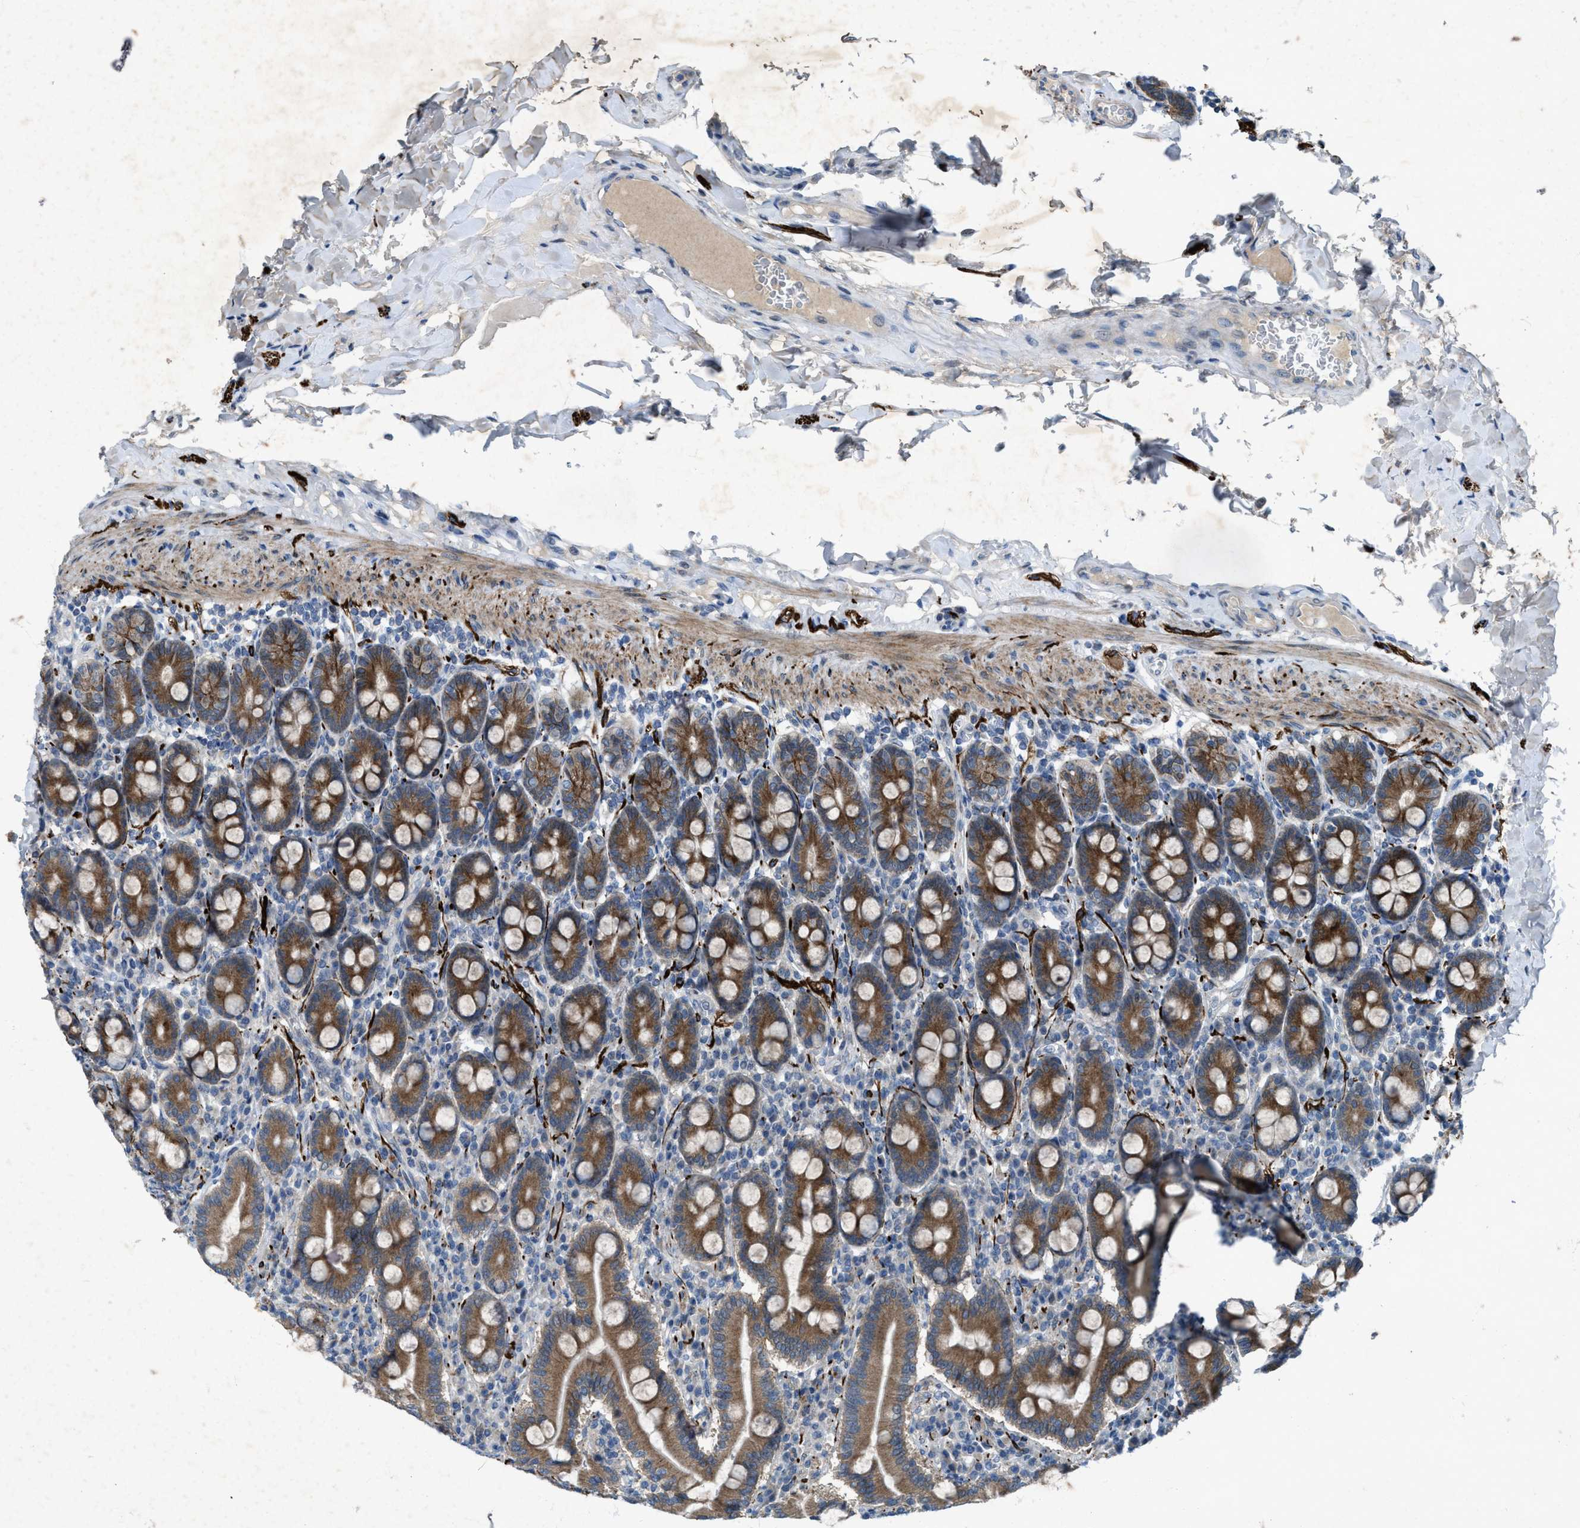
{"staining": {"intensity": "strong", "quantity": "25%-75%", "location": "cytoplasmic/membranous"}, "tissue": "duodenum", "cell_type": "Glandular cells", "image_type": "normal", "snomed": [{"axis": "morphology", "description": "Normal tissue, NOS"}, {"axis": "topography", "description": "Duodenum"}], "caption": "Duodenum stained with a protein marker shows strong staining in glandular cells.", "gene": "URGCP", "patient": {"sex": "male", "age": 50}}